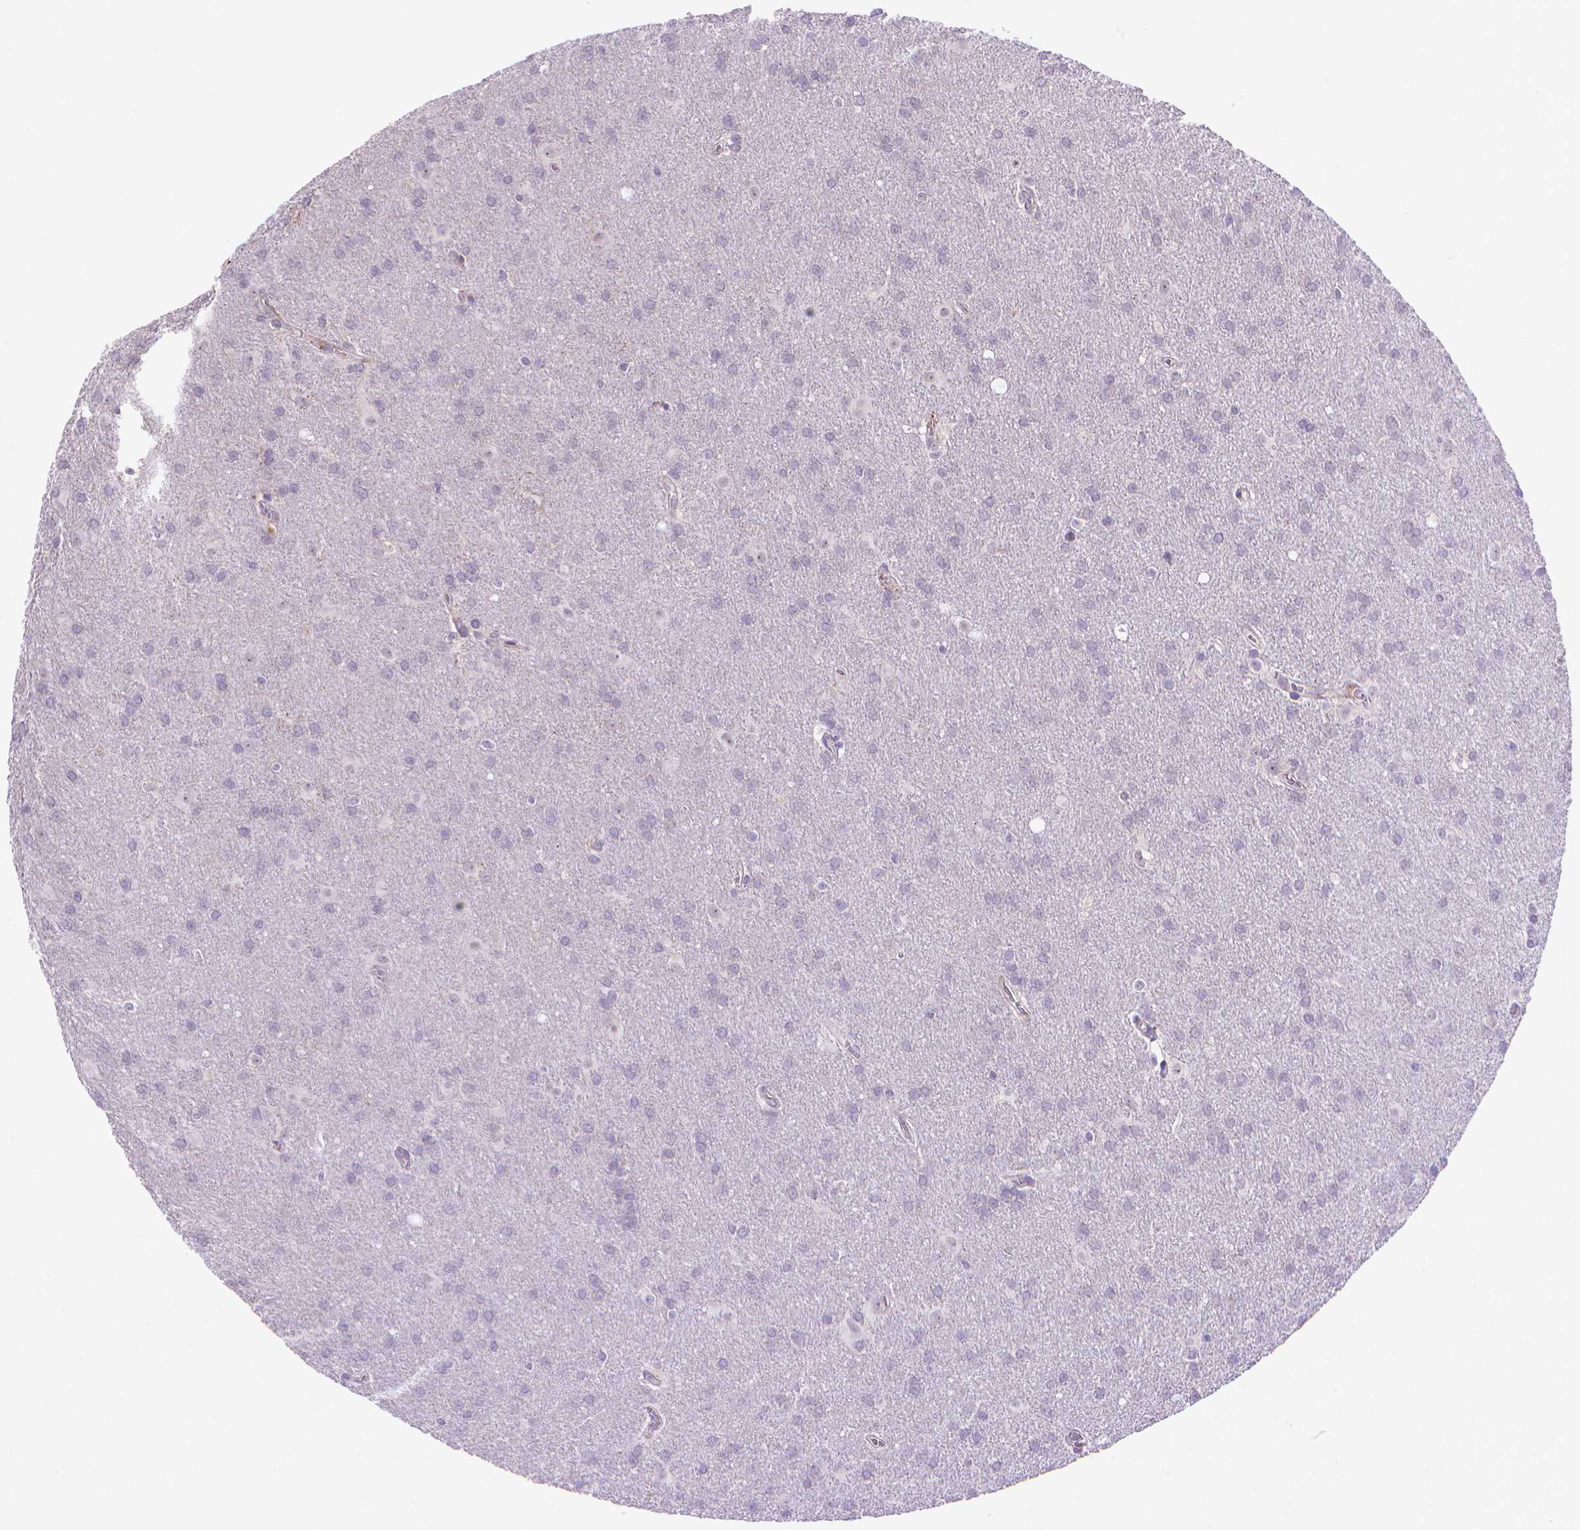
{"staining": {"intensity": "negative", "quantity": "none", "location": "none"}, "tissue": "glioma", "cell_type": "Tumor cells", "image_type": "cancer", "snomed": [{"axis": "morphology", "description": "Glioma, malignant, Low grade"}, {"axis": "topography", "description": "Brain"}], "caption": "Tumor cells show no significant expression in malignant glioma (low-grade).", "gene": "CYYR1", "patient": {"sex": "male", "age": 58}}